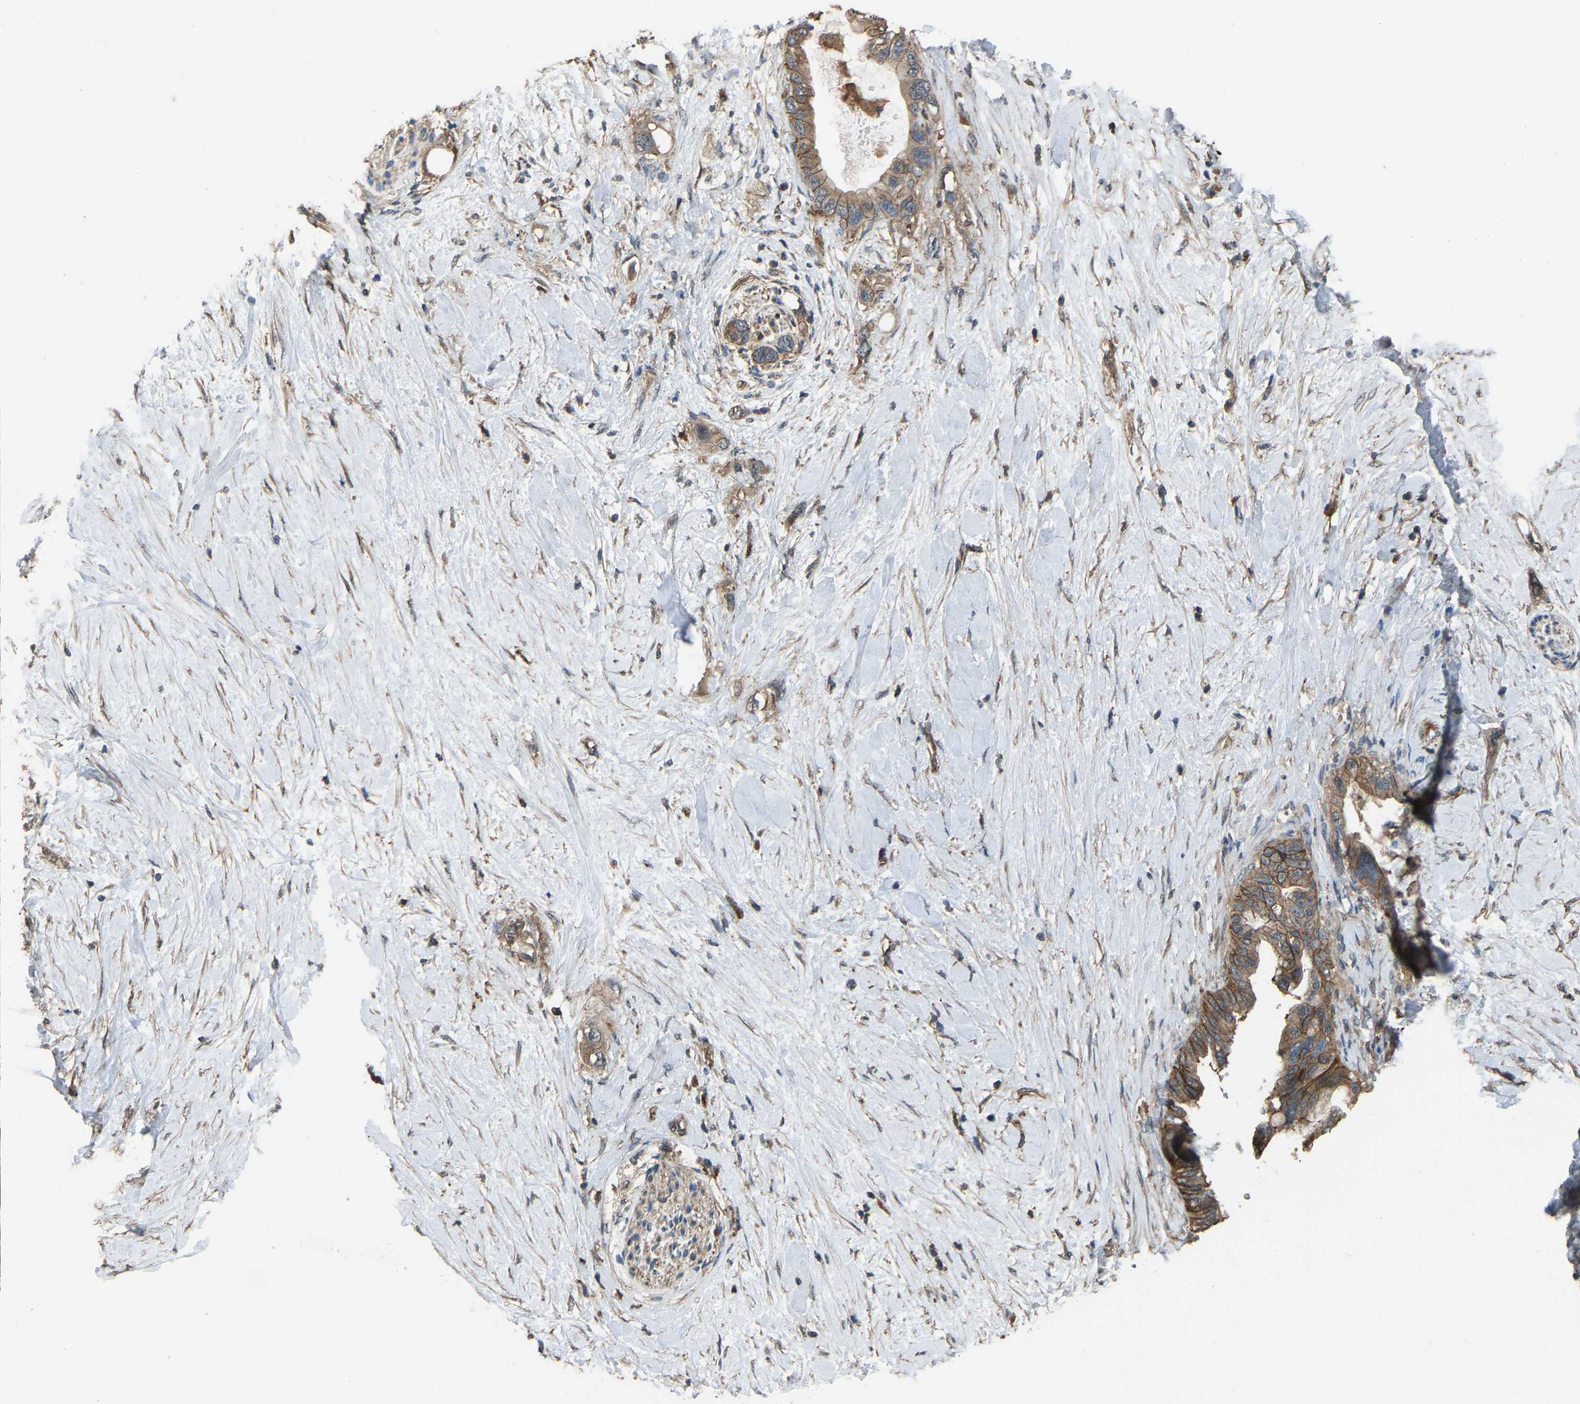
{"staining": {"intensity": "weak", "quantity": ">75%", "location": "cytoplasmic/membranous"}, "tissue": "pancreatic cancer", "cell_type": "Tumor cells", "image_type": "cancer", "snomed": [{"axis": "morphology", "description": "Adenocarcinoma, NOS"}, {"axis": "topography", "description": "Pancreas"}], "caption": "Immunohistochemical staining of human pancreatic cancer reveals low levels of weak cytoplasmic/membranous positivity in approximately >75% of tumor cells.", "gene": "SLC4A2", "patient": {"sex": "female", "age": 56}}